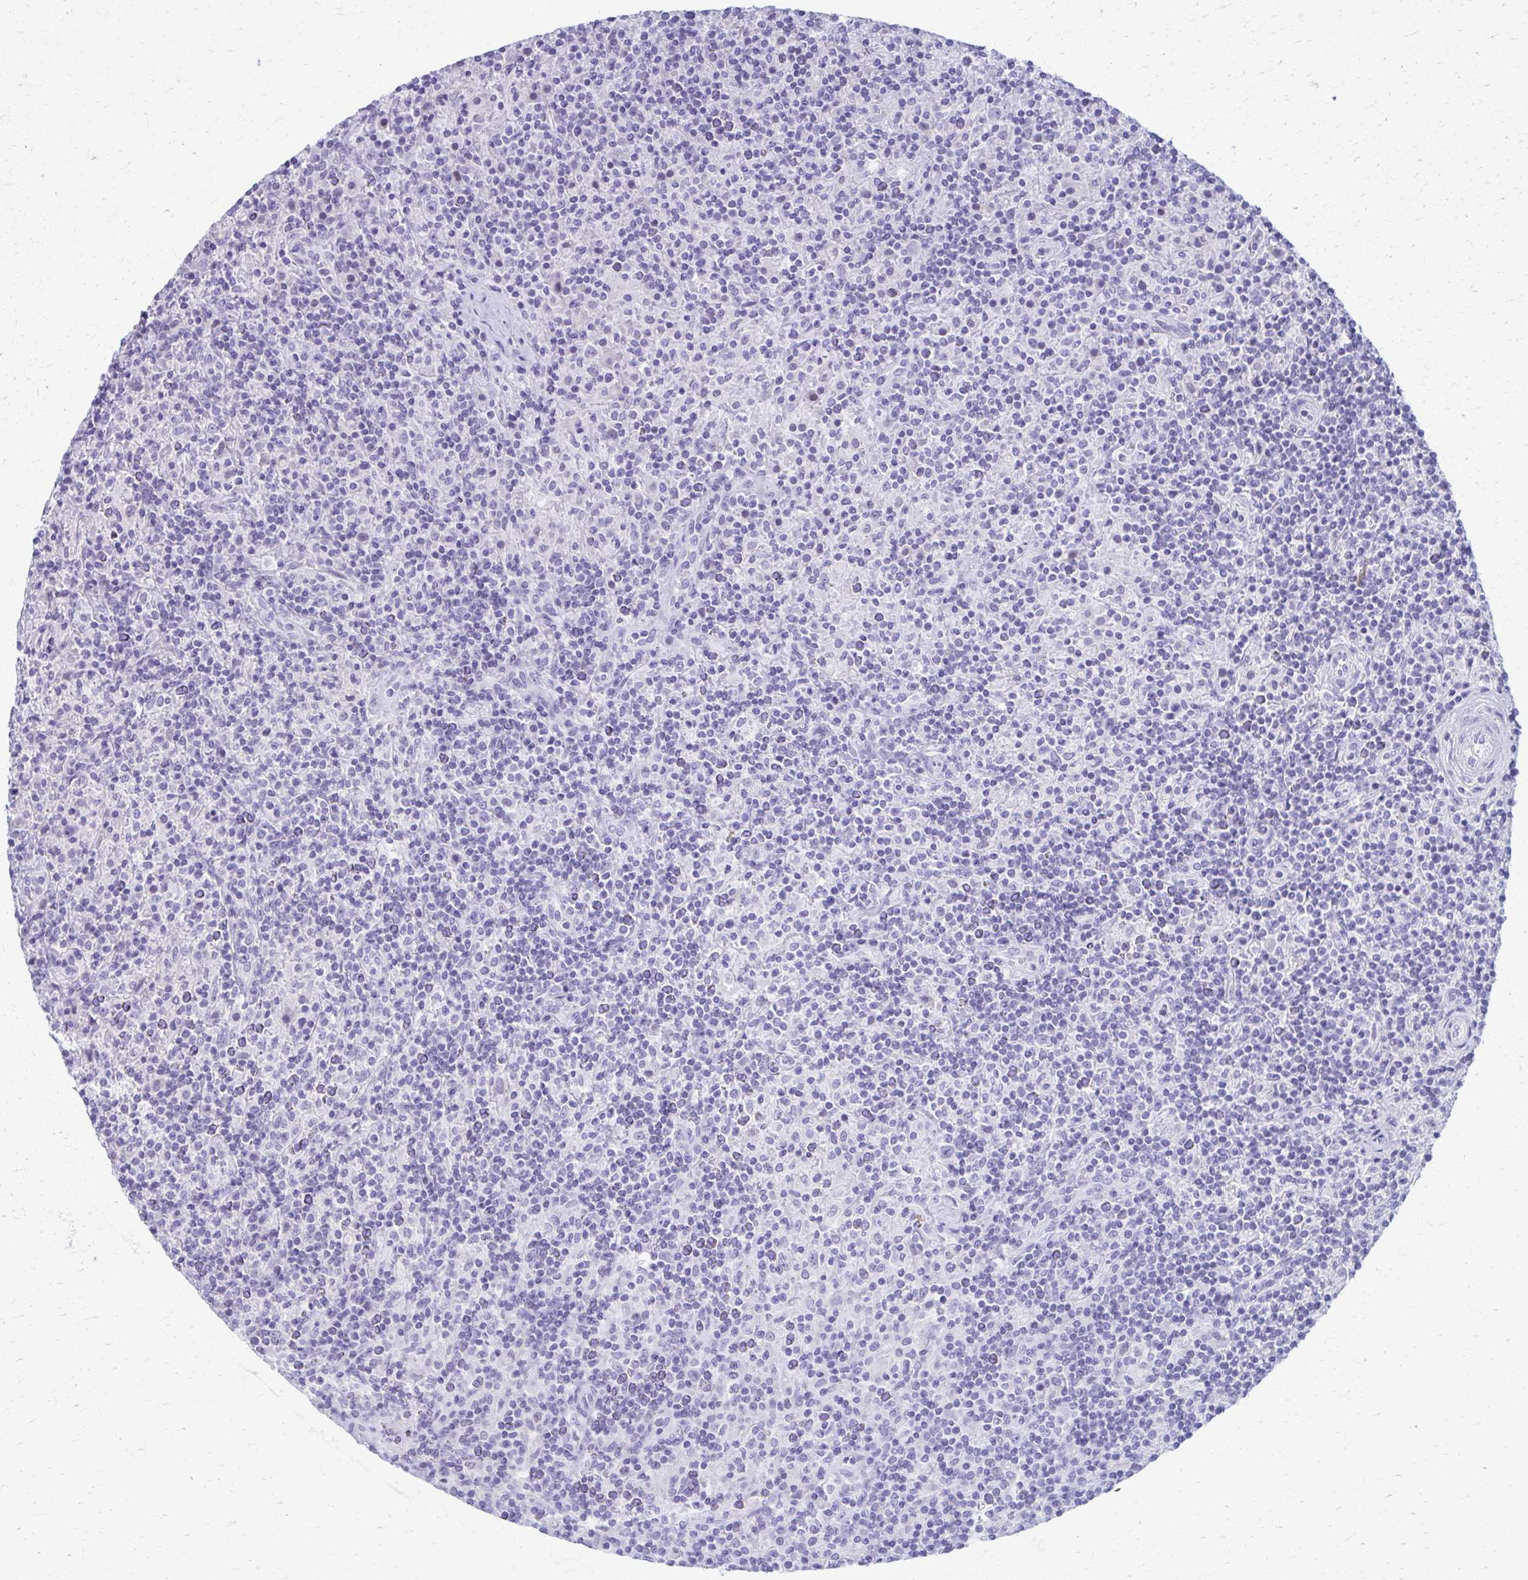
{"staining": {"intensity": "negative", "quantity": "none", "location": "none"}, "tissue": "lymphoma", "cell_type": "Tumor cells", "image_type": "cancer", "snomed": [{"axis": "morphology", "description": "Hodgkin's disease, NOS"}, {"axis": "topography", "description": "Lymph node"}], "caption": "Immunohistochemistry of human lymphoma reveals no expression in tumor cells.", "gene": "ACSM2B", "patient": {"sex": "male", "age": 70}}